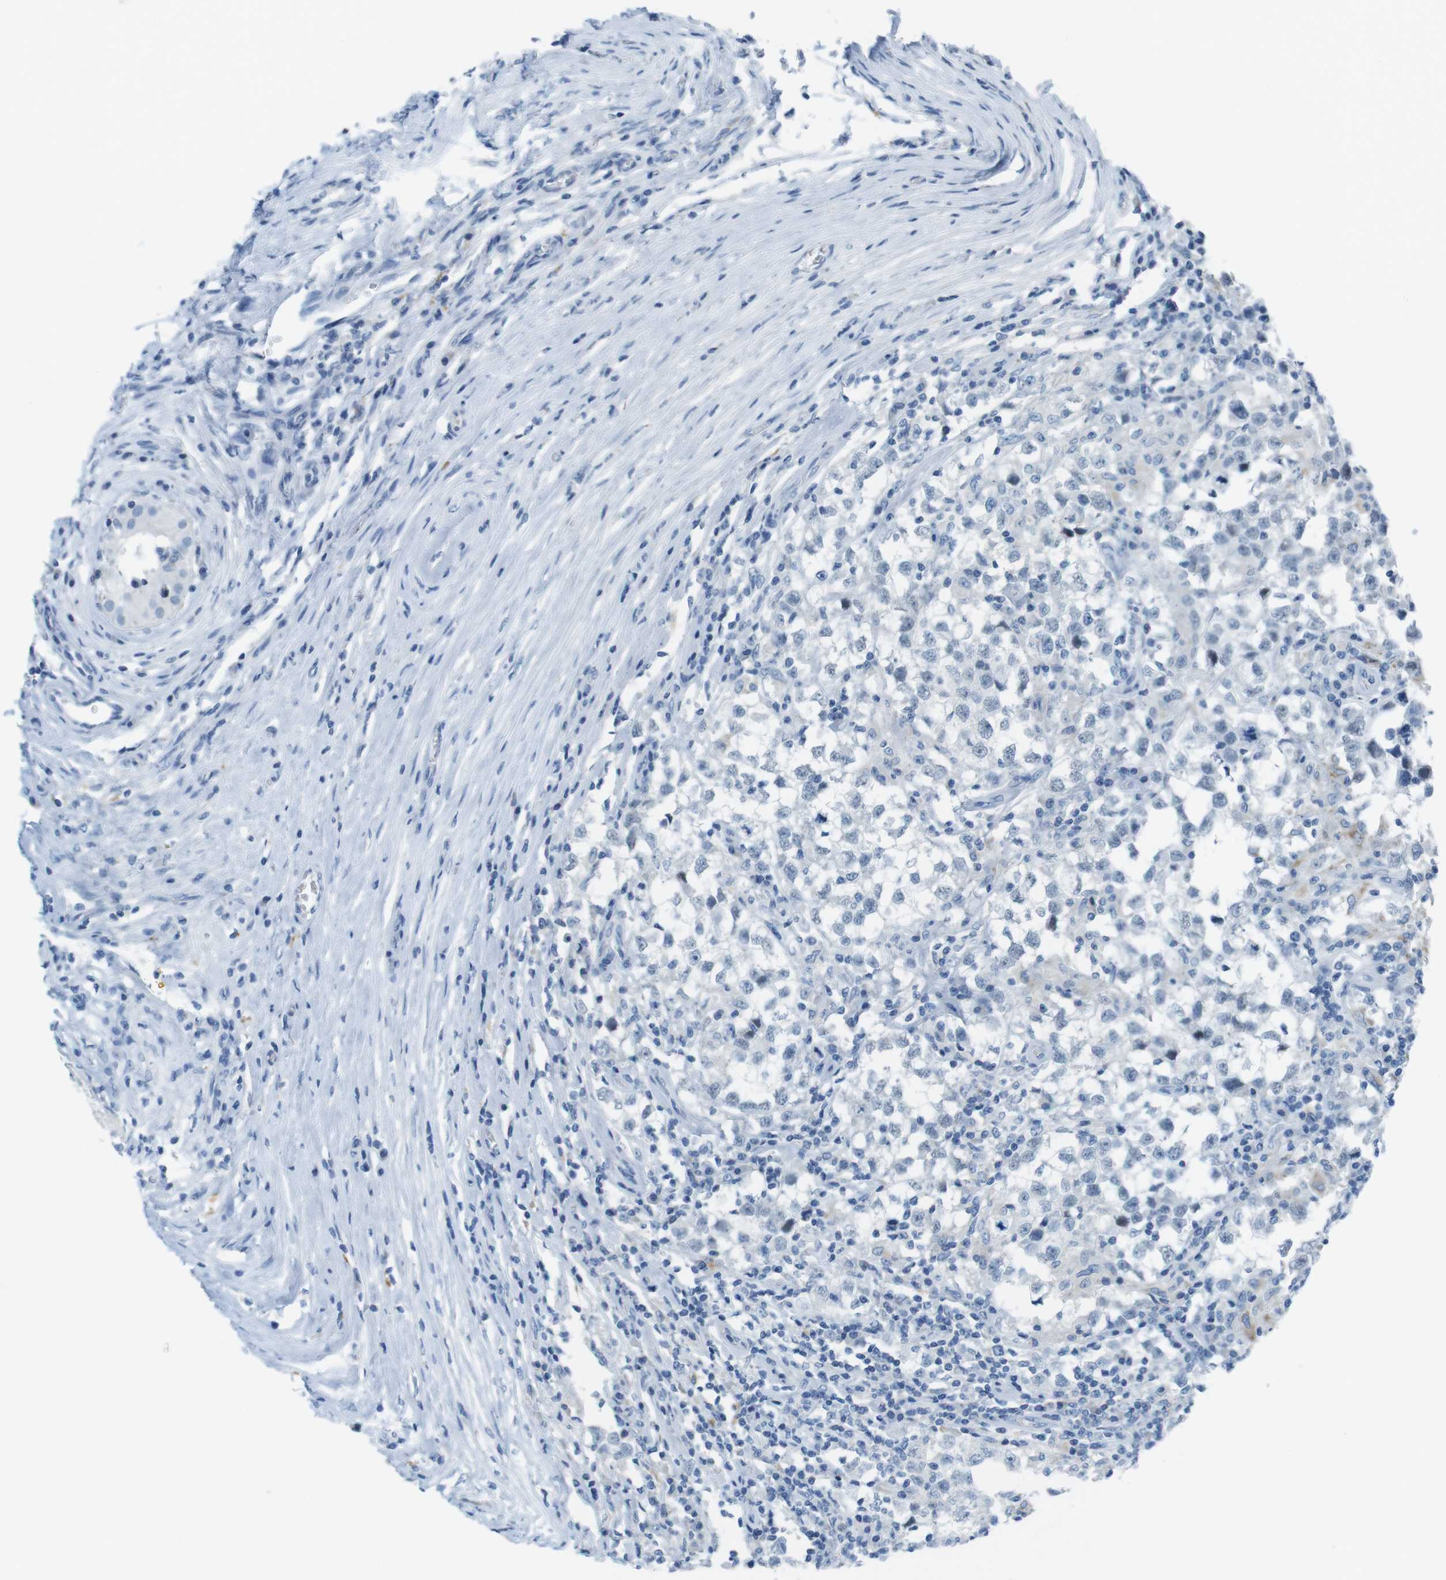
{"staining": {"intensity": "negative", "quantity": "none", "location": "none"}, "tissue": "testis cancer", "cell_type": "Tumor cells", "image_type": "cancer", "snomed": [{"axis": "morphology", "description": "Carcinoma, Embryonal, NOS"}, {"axis": "topography", "description": "Testis"}], "caption": "Tumor cells show no significant protein positivity in testis embryonal carcinoma. (Brightfield microscopy of DAB (3,3'-diaminobenzidine) immunohistochemistry at high magnification).", "gene": "YIPF1", "patient": {"sex": "male", "age": 21}}